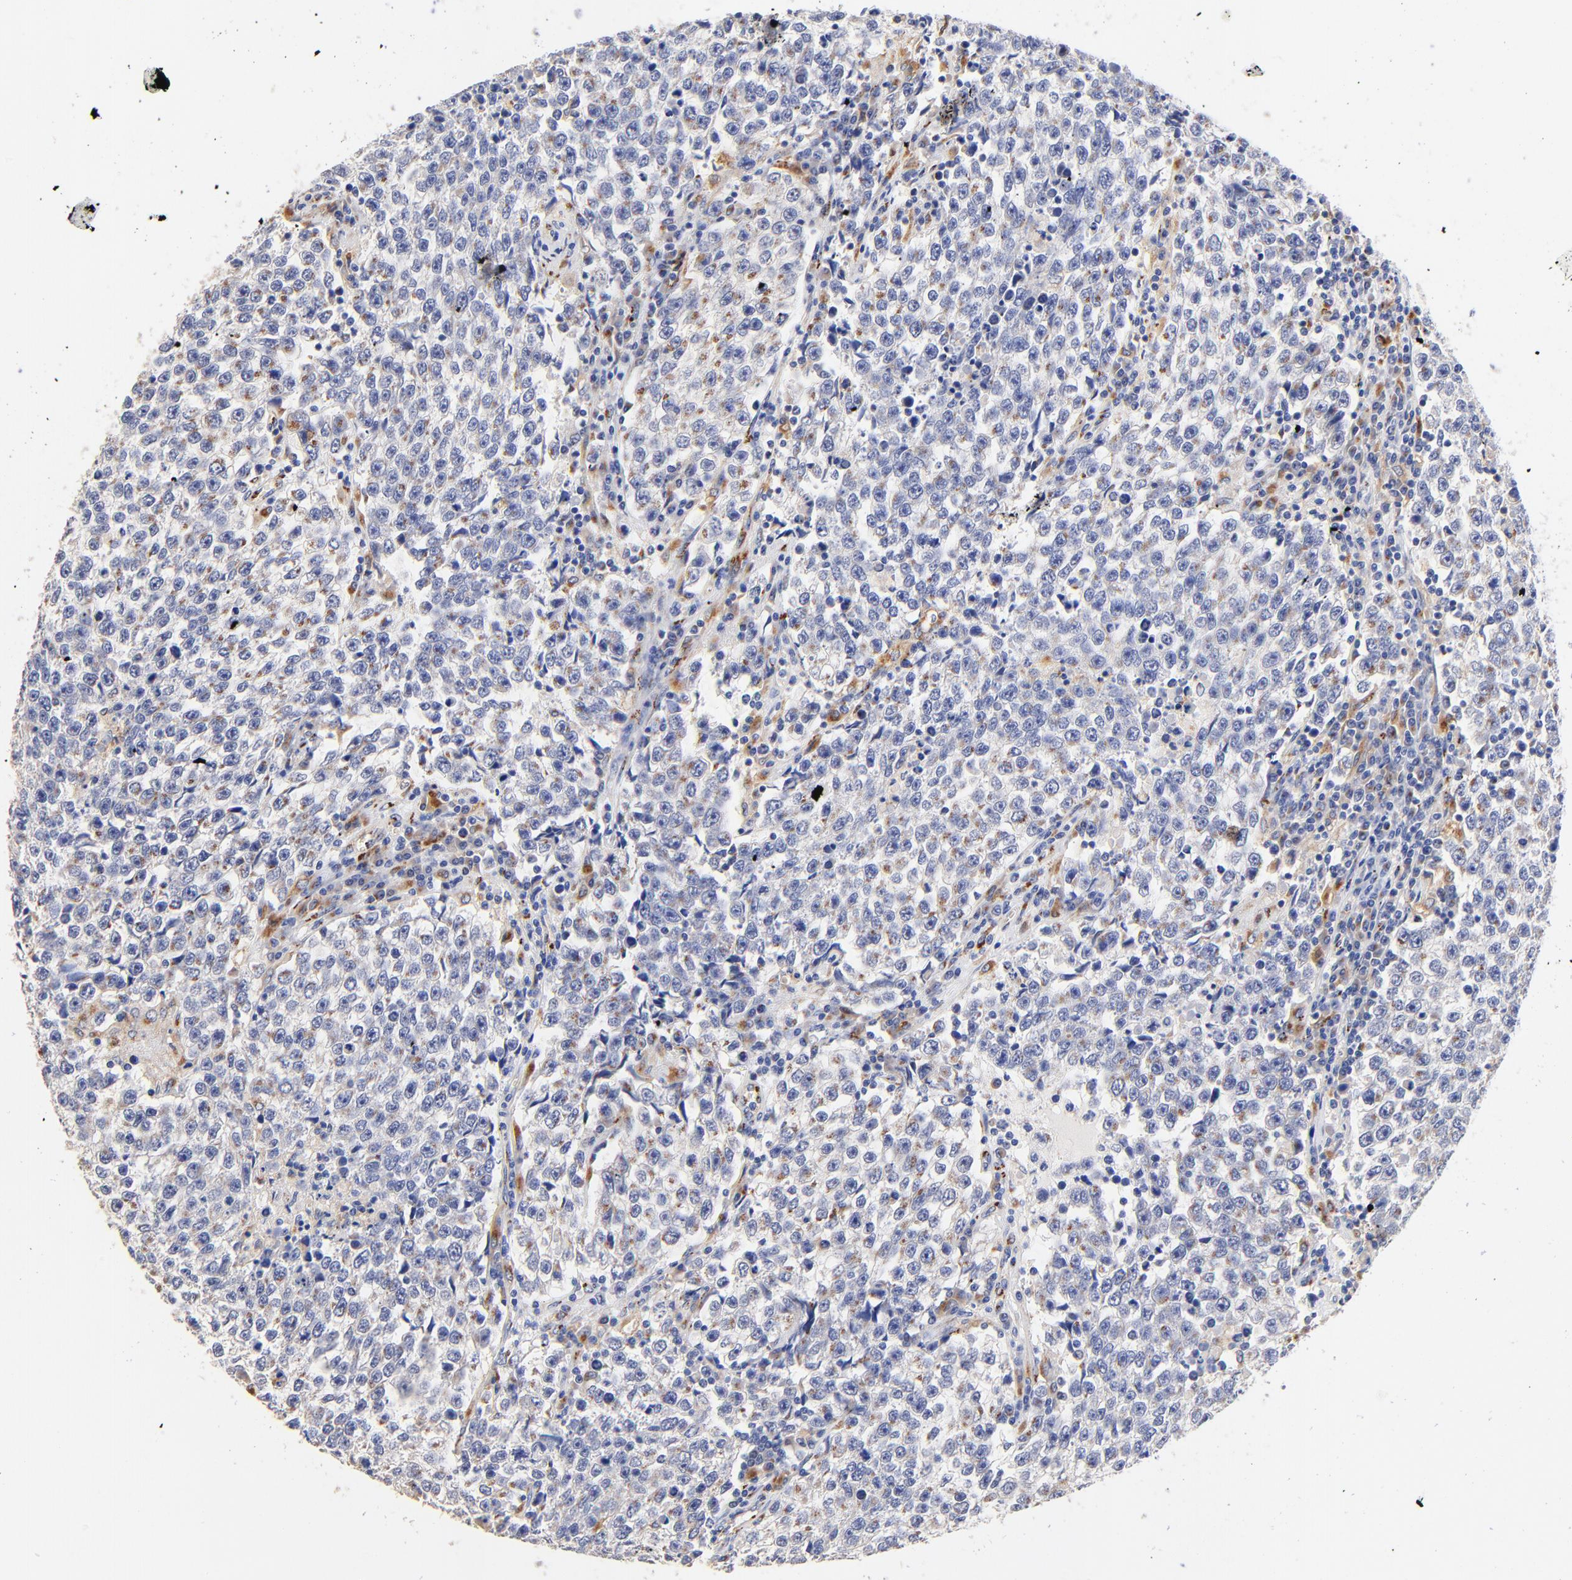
{"staining": {"intensity": "negative", "quantity": "none", "location": "none"}, "tissue": "testis cancer", "cell_type": "Tumor cells", "image_type": "cancer", "snomed": [{"axis": "morphology", "description": "Seminoma, NOS"}, {"axis": "topography", "description": "Testis"}], "caption": "Photomicrograph shows no protein staining in tumor cells of testis cancer (seminoma) tissue. (IHC, brightfield microscopy, high magnification).", "gene": "FMNL3", "patient": {"sex": "male", "age": 36}}